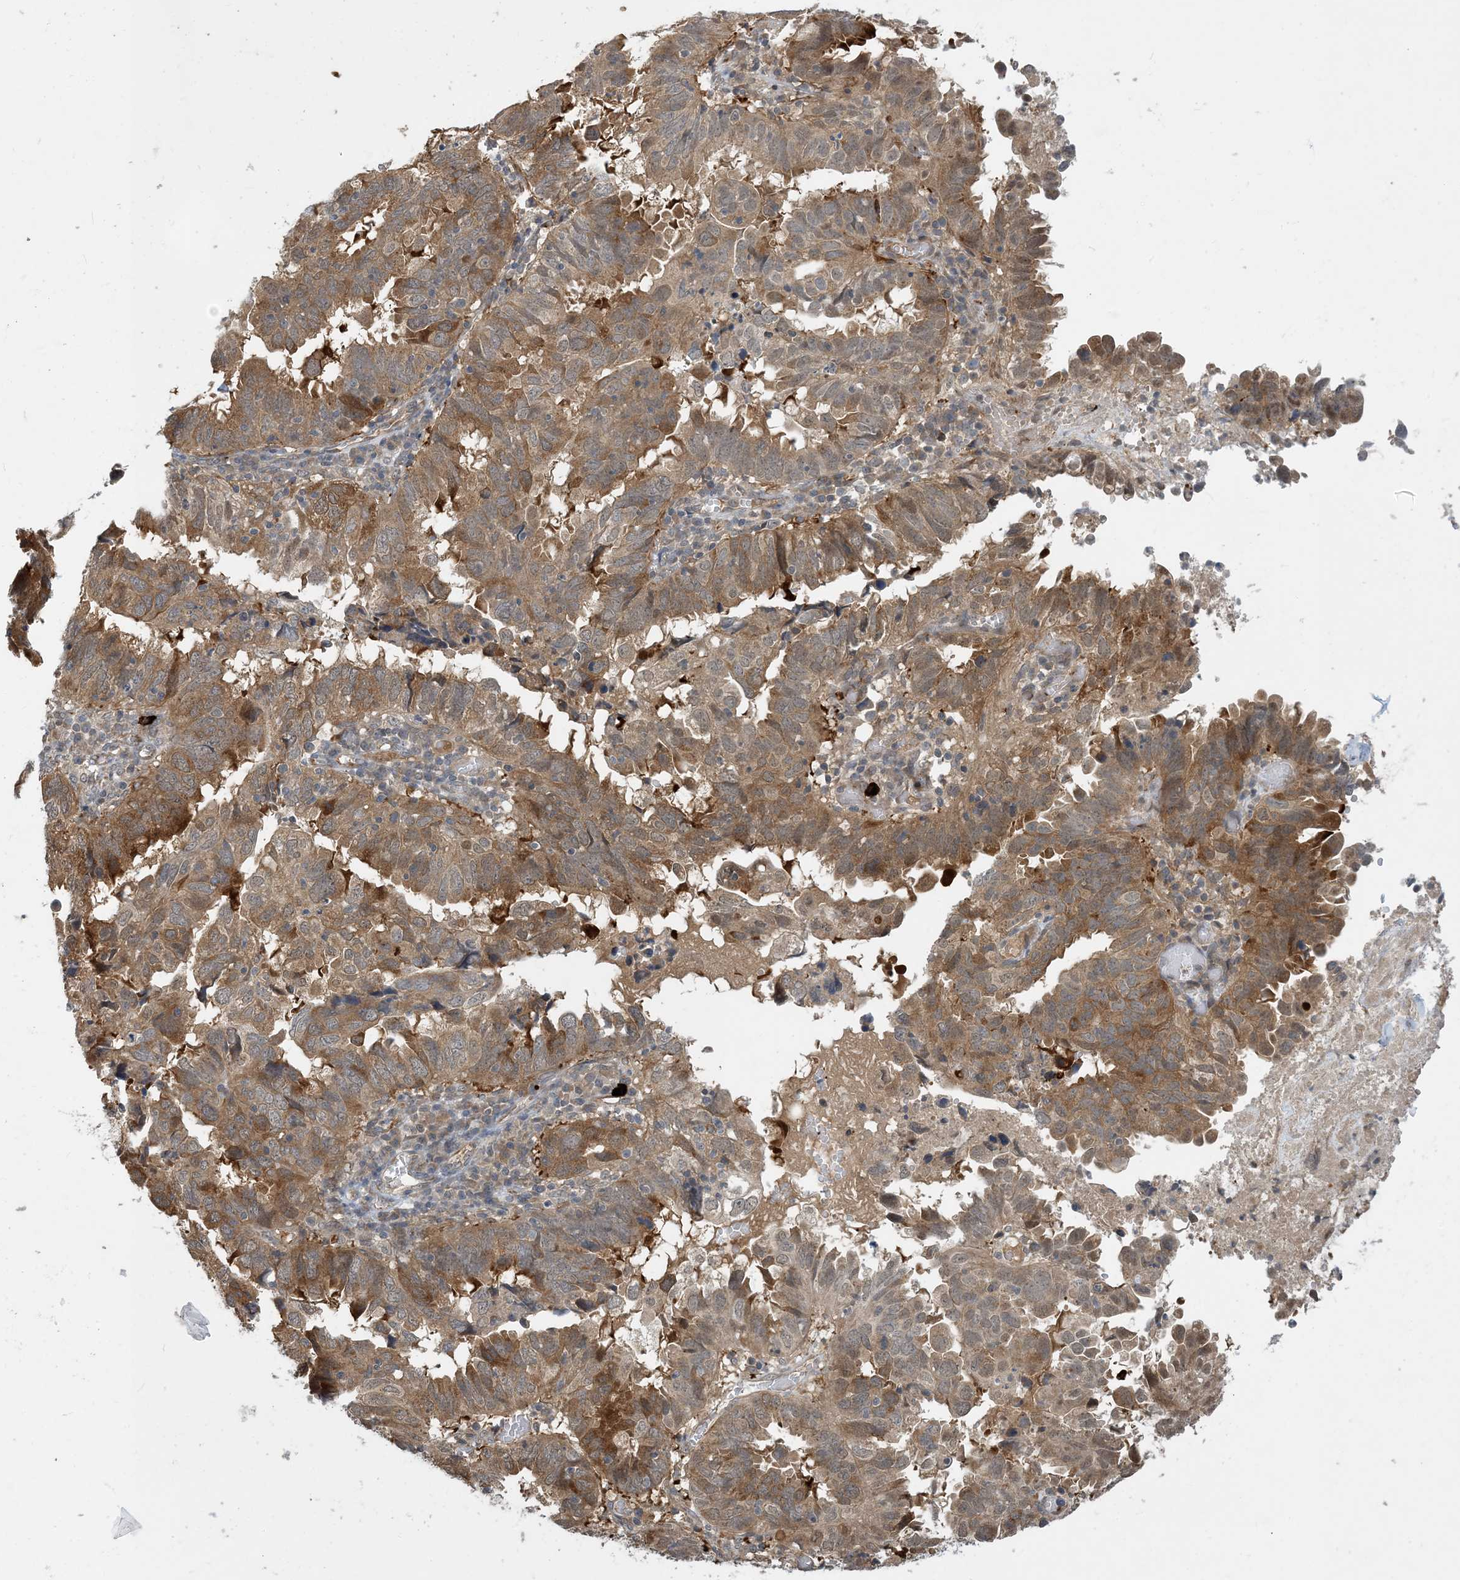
{"staining": {"intensity": "moderate", "quantity": ">75%", "location": "cytoplasmic/membranous"}, "tissue": "endometrial cancer", "cell_type": "Tumor cells", "image_type": "cancer", "snomed": [{"axis": "morphology", "description": "Adenocarcinoma, NOS"}, {"axis": "topography", "description": "Uterus"}], "caption": "Immunohistochemical staining of endometrial cancer displays moderate cytoplasmic/membranous protein positivity in about >75% of tumor cells.", "gene": "TINAG", "patient": {"sex": "female", "age": 77}}